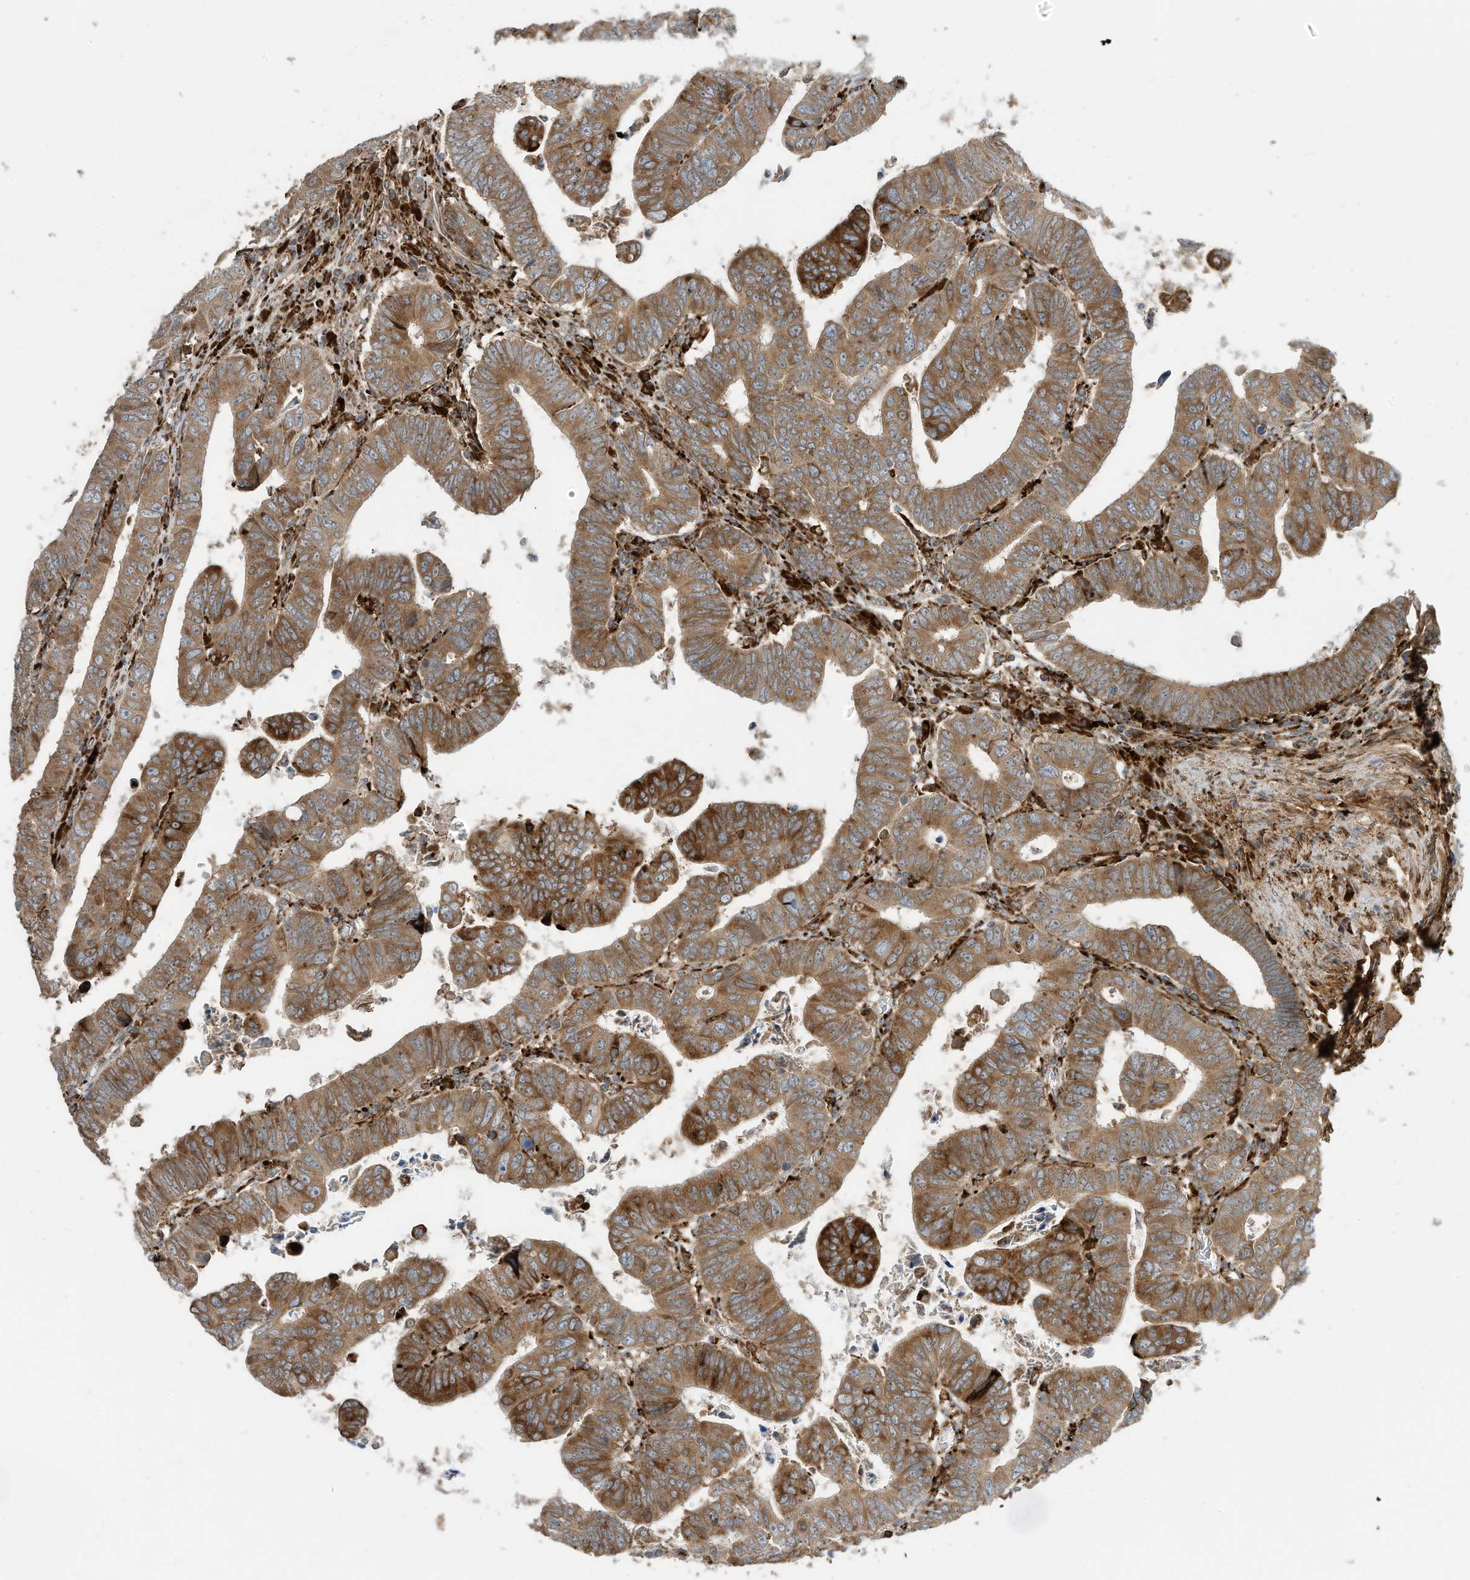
{"staining": {"intensity": "moderate", "quantity": ">75%", "location": "cytoplasmic/membranous"}, "tissue": "colorectal cancer", "cell_type": "Tumor cells", "image_type": "cancer", "snomed": [{"axis": "morphology", "description": "Normal tissue, NOS"}, {"axis": "morphology", "description": "Adenocarcinoma, NOS"}, {"axis": "topography", "description": "Rectum"}], "caption": "Immunohistochemistry (IHC) image of neoplastic tissue: human adenocarcinoma (colorectal) stained using IHC displays medium levels of moderate protein expression localized specifically in the cytoplasmic/membranous of tumor cells, appearing as a cytoplasmic/membranous brown color.", "gene": "TRNAU1AP", "patient": {"sex": "female", "age": 65}}